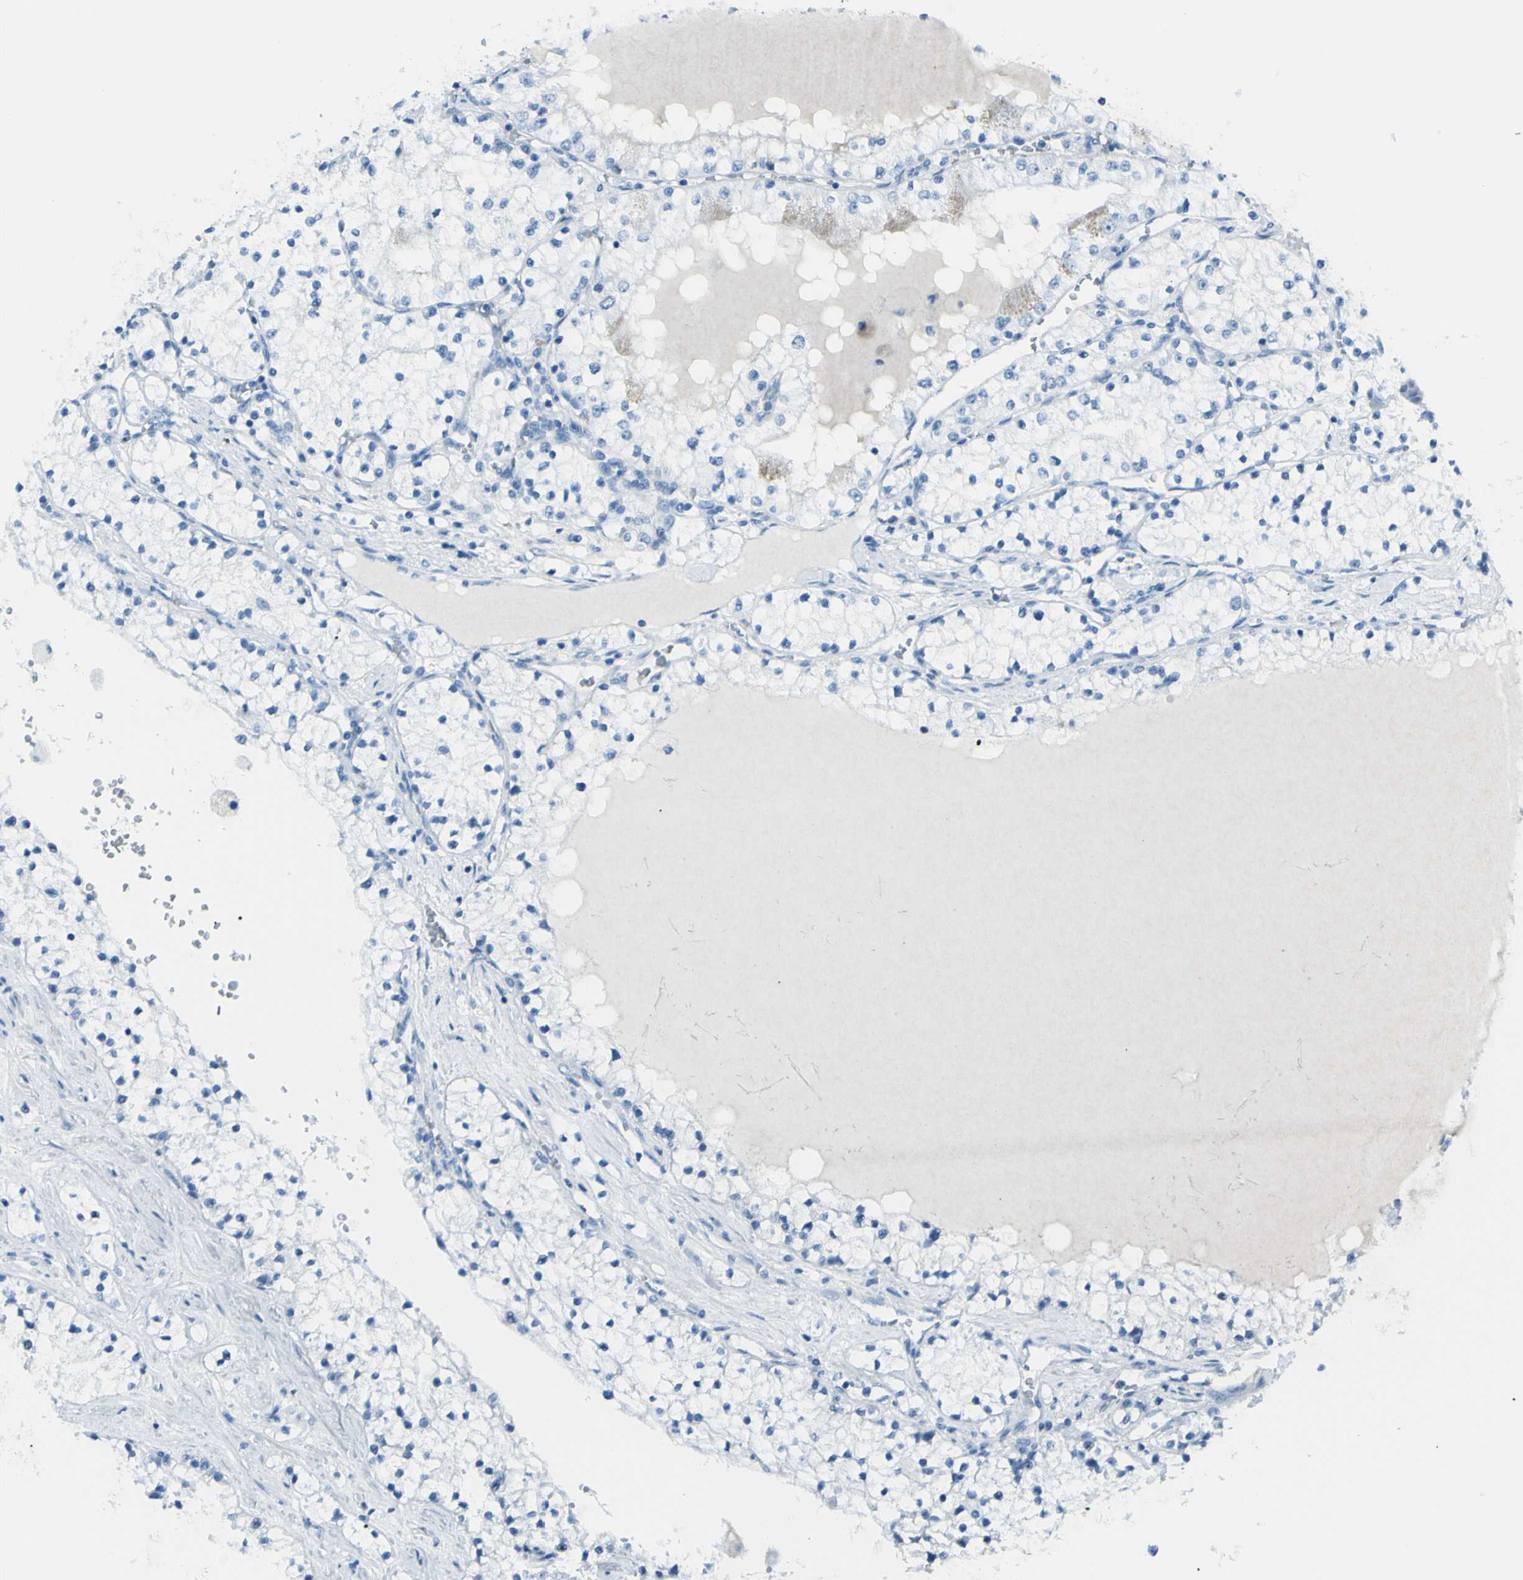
{"staining": {"intensity": "negative", "quantity": "none", "location": "none"}, "tissue": "renal cancer", "cell_type": "Tumor cells", "image_type": "cancer", "snomed": [{"axis": "morphology", "description": "Adenocarcinoma, NOS"}, {"axis": "topography", "description": "Kidney"}], "caption": "Adenocarcinoma (renal) stained for a protein using immunohistochemistry (IHC) demonstrates no staining tumor cells.", "gene": "TFPI2", "patient": {"sex": "male", "age": 68}}